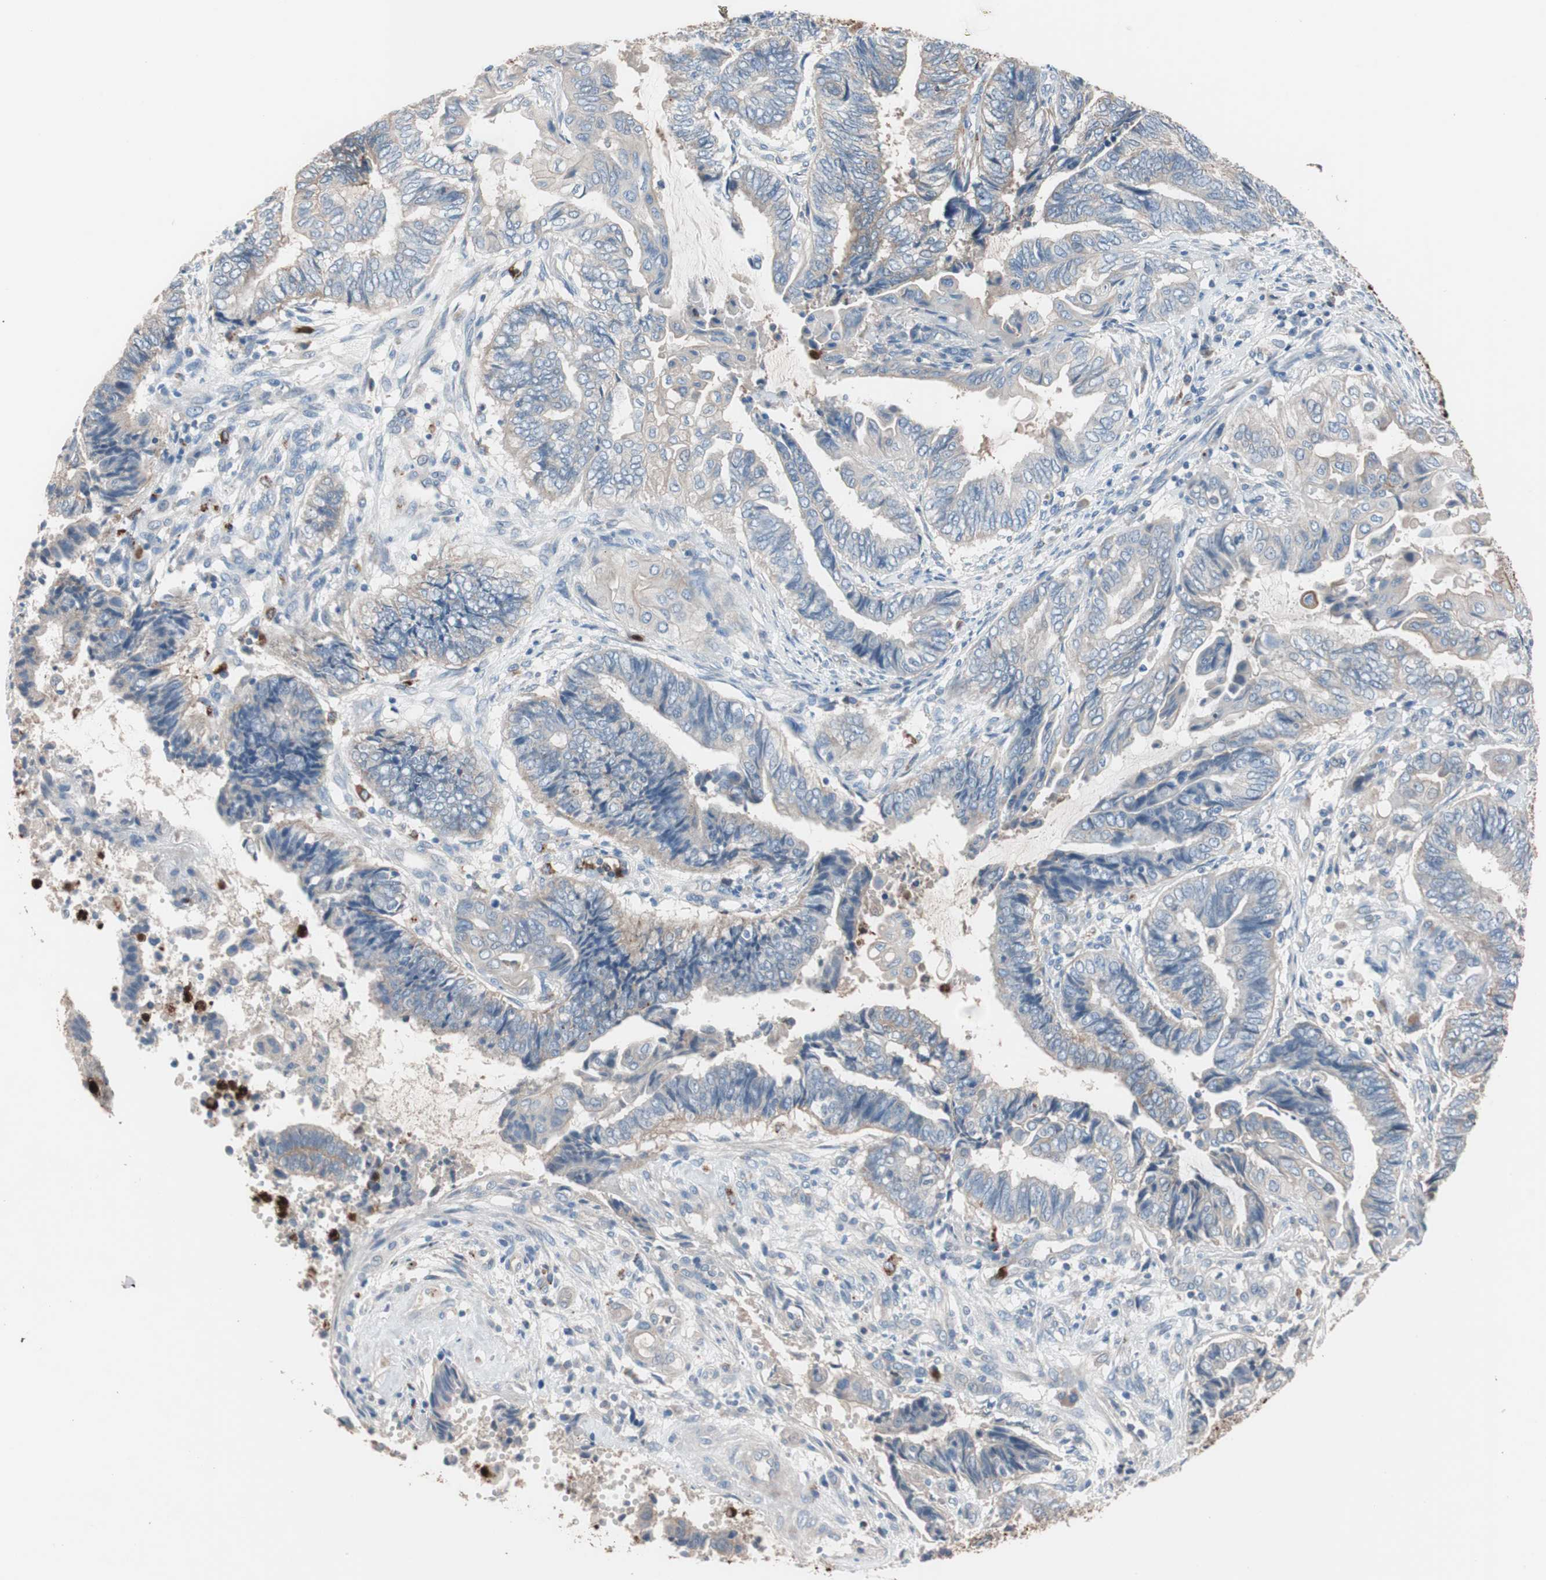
{"staining": {"intensity": "weak", "quantity": "25%-75%", "location": "cytoplasmic/membranous"}, "tissue": "endometrial cancer", "cell_type": "Tumor cells", "image_type": "cancer", "snomed": [{"axis": "morphology", "description": "Adenocarcinoma, NOS"}, {"axis": "topography", "description": "Uterus"}, {"axis": "topography", "description": "Endometrium"}], "caption": "Endometrial cancer stained for a protein demonstrates weak cytoplasmic/membranous positivity in tumor cells. The staining was performed using DAB, with brown indicating positive protein expression. Nuclei are stained blue with hematoxylin.", "gene": "CLEC4D", "patient": {"sex": "female", "age": 70}}